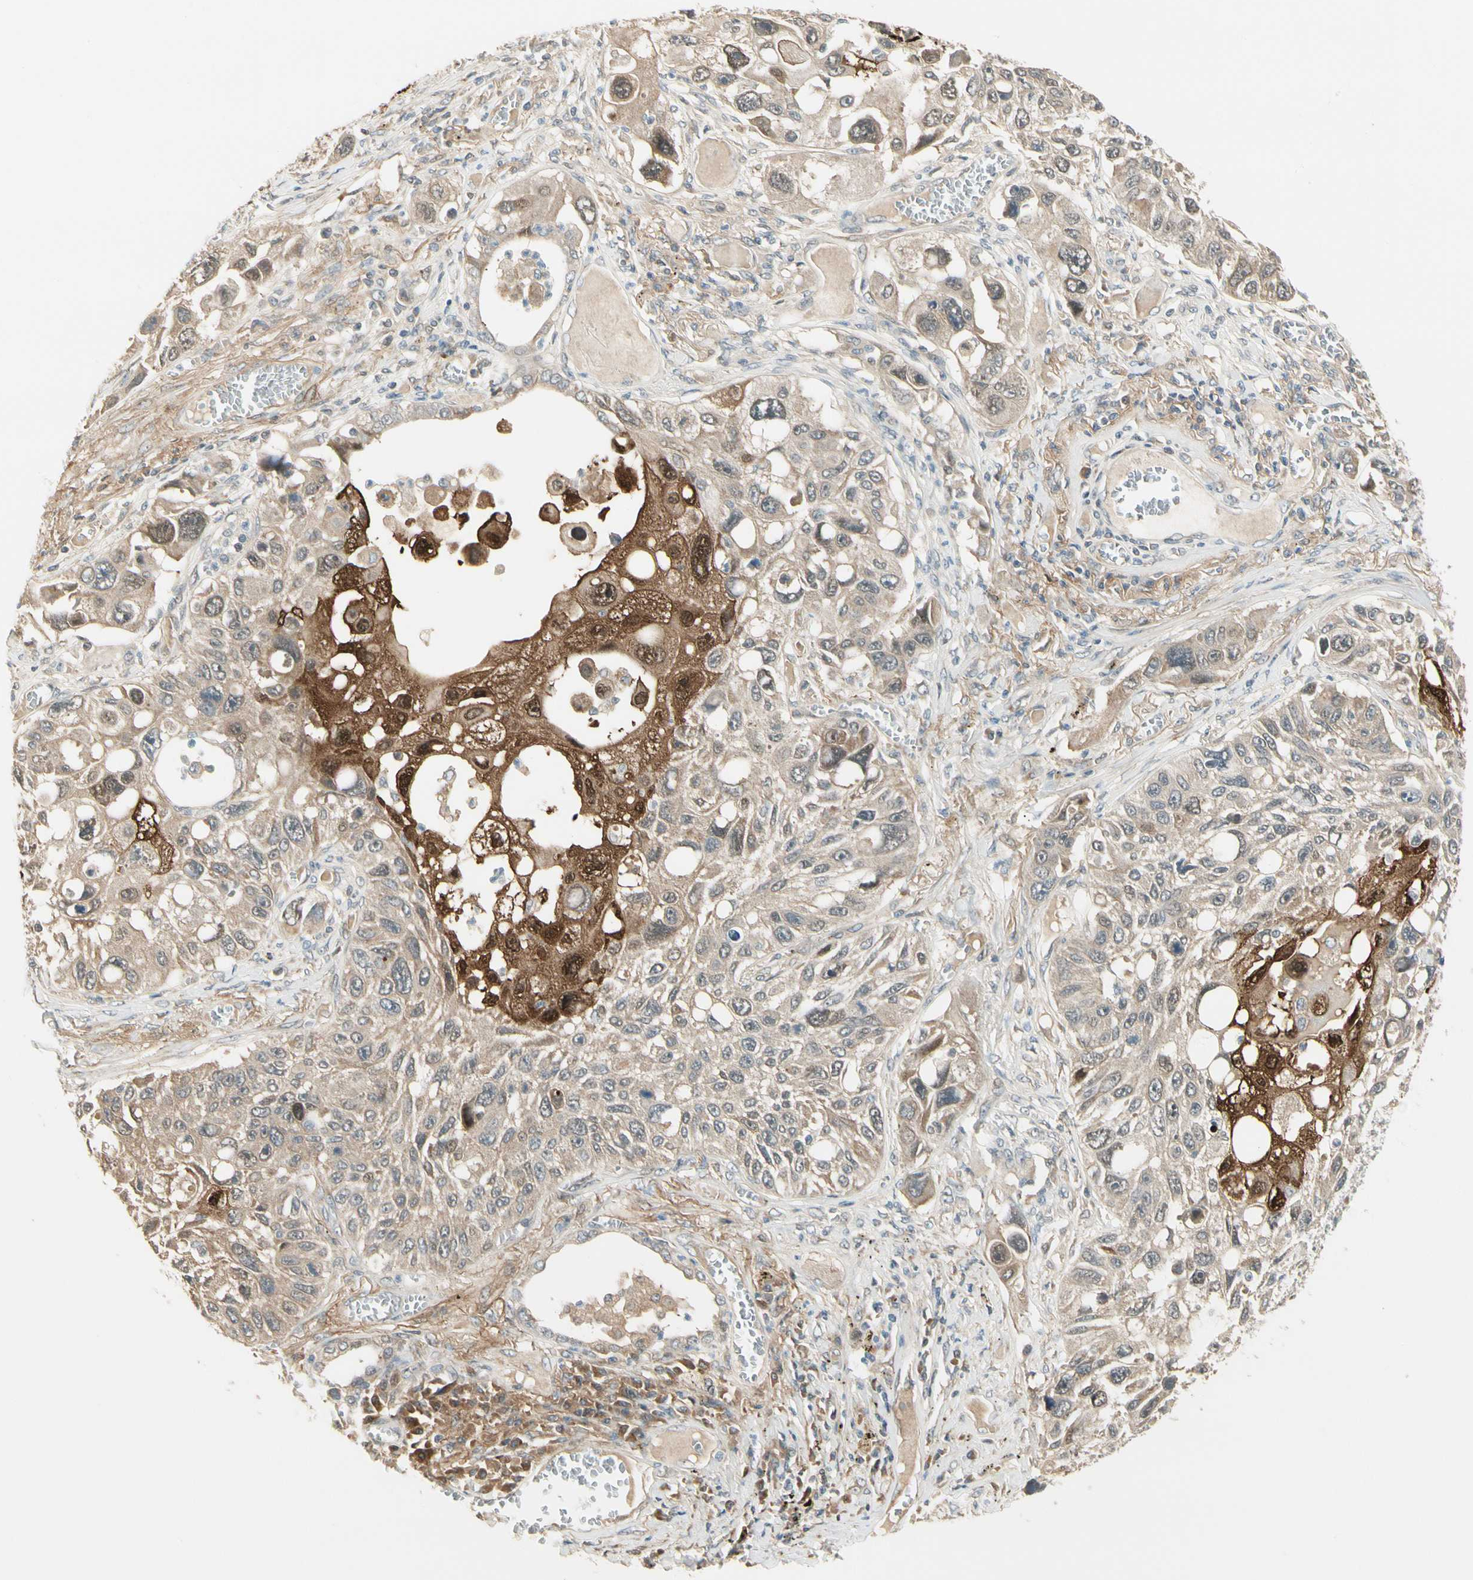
{"staining": {"intensity": "negative", "quantity": "none", "location": "none"}, "tissue": "lung cancer", "cell_type": "Tumor cells", "image_type": "cancer", "snomed": [{"axis": "morphology", "description": "Squamous cell carcinoma, NOS"}, {"axis": "topography", "description": "Lung"}], "caption": "This is an immunohistochemistry (IHC) micrograph of human lung cancer (squamous cell carcinoma). There is no expression in tumor cells.", "gene": "EPHB3", "patient": {"sex": "male", "age": 71}}